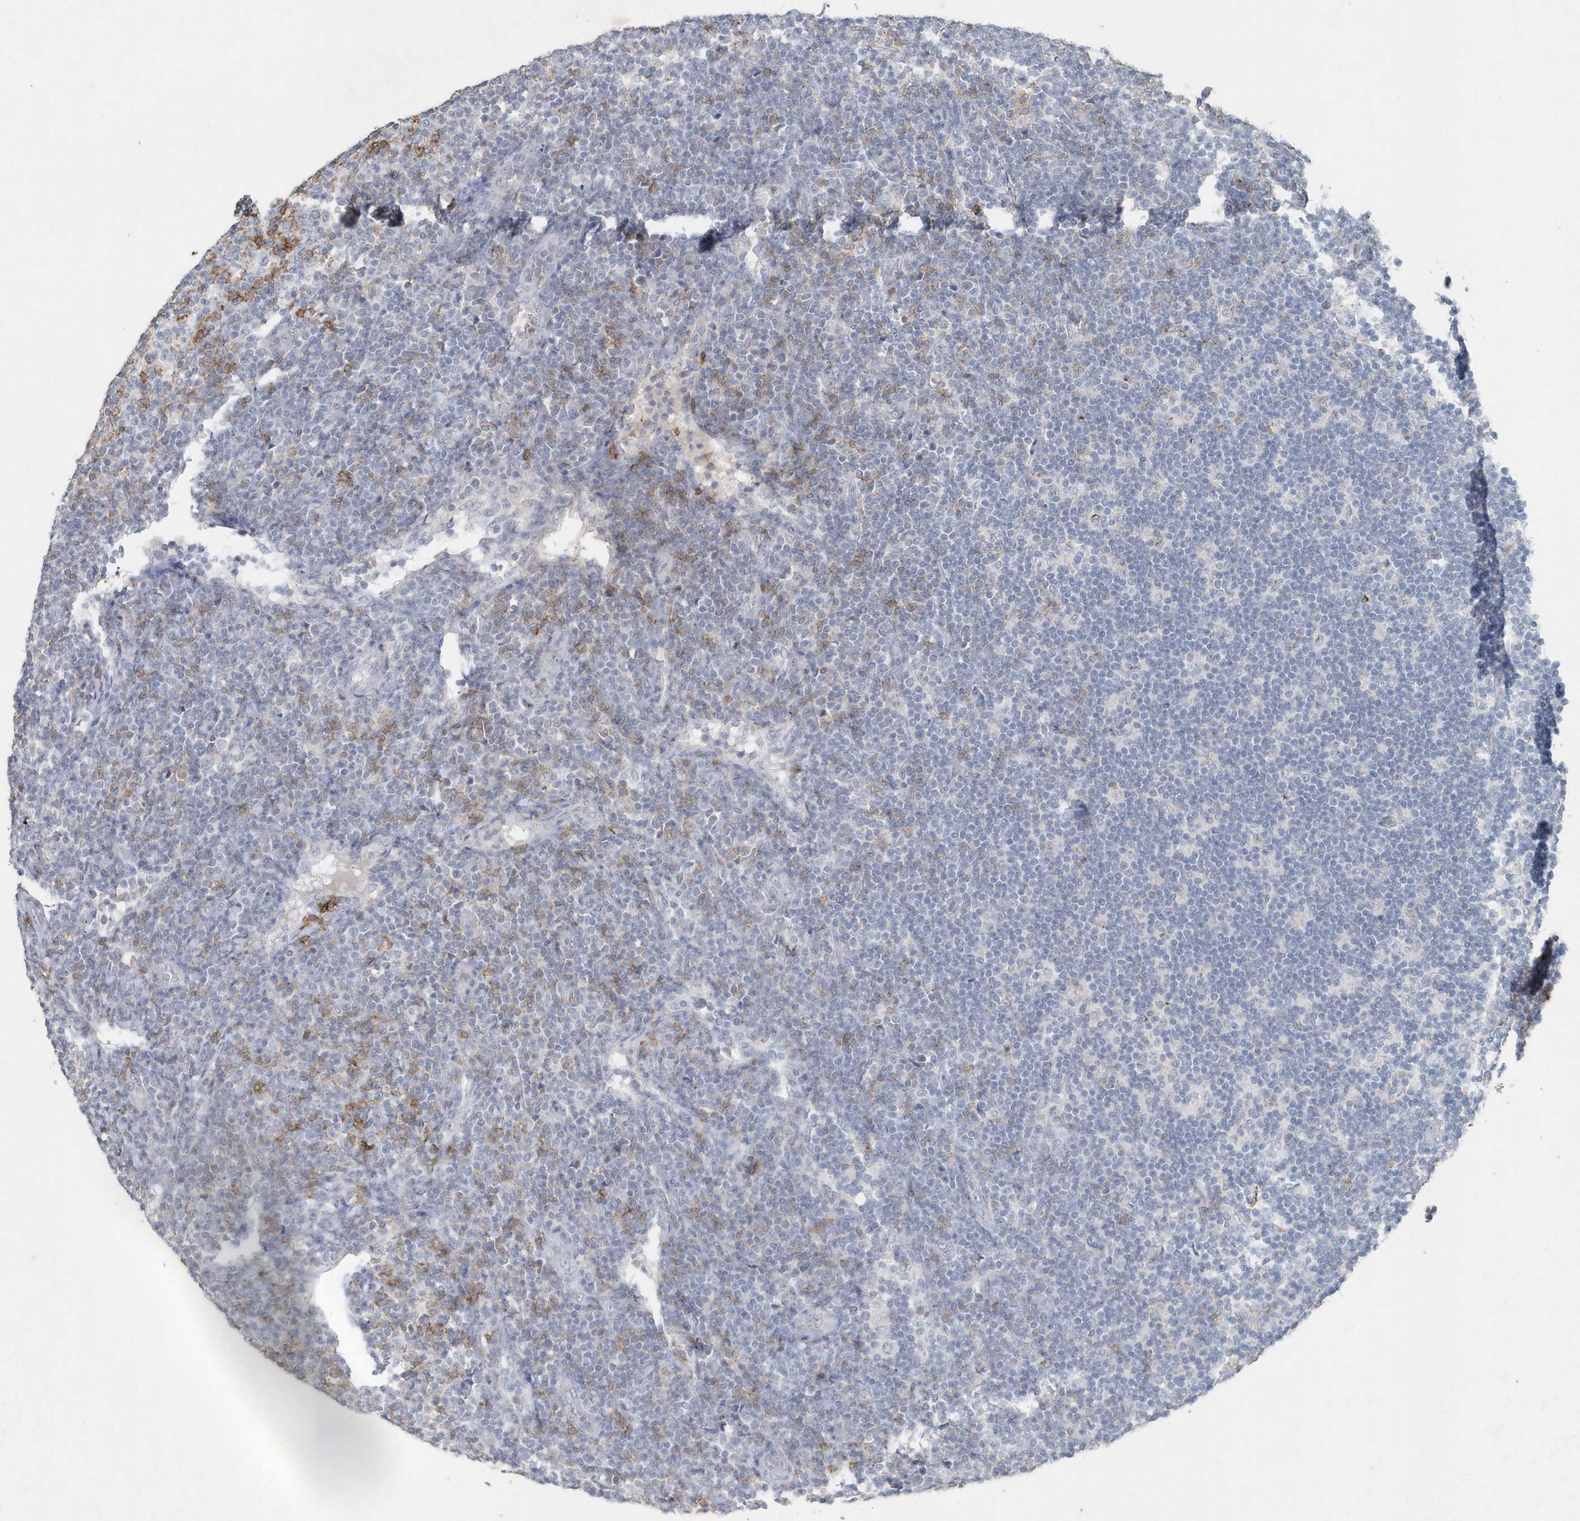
{"staining": {"intensity": "negative", "quantity": "none", "location": "none"}, "tissue": "lymphoma", "cell_type": "Tumor cells", "image_type": "cancer", "snomed": [{"axis": "morphology", "description": "Malignant lymphoma, non-Hodgkin's type, Low grade"}, {"axis": "topography", "description": "Lymph node"}], "caption": "A high-resolution photomicrograph shows IHC staining of lymphoma, which exhibits no significant expression in tumor cells.", "gene": "PDCD1", "patient": {"sex": "male", "age": 66}}